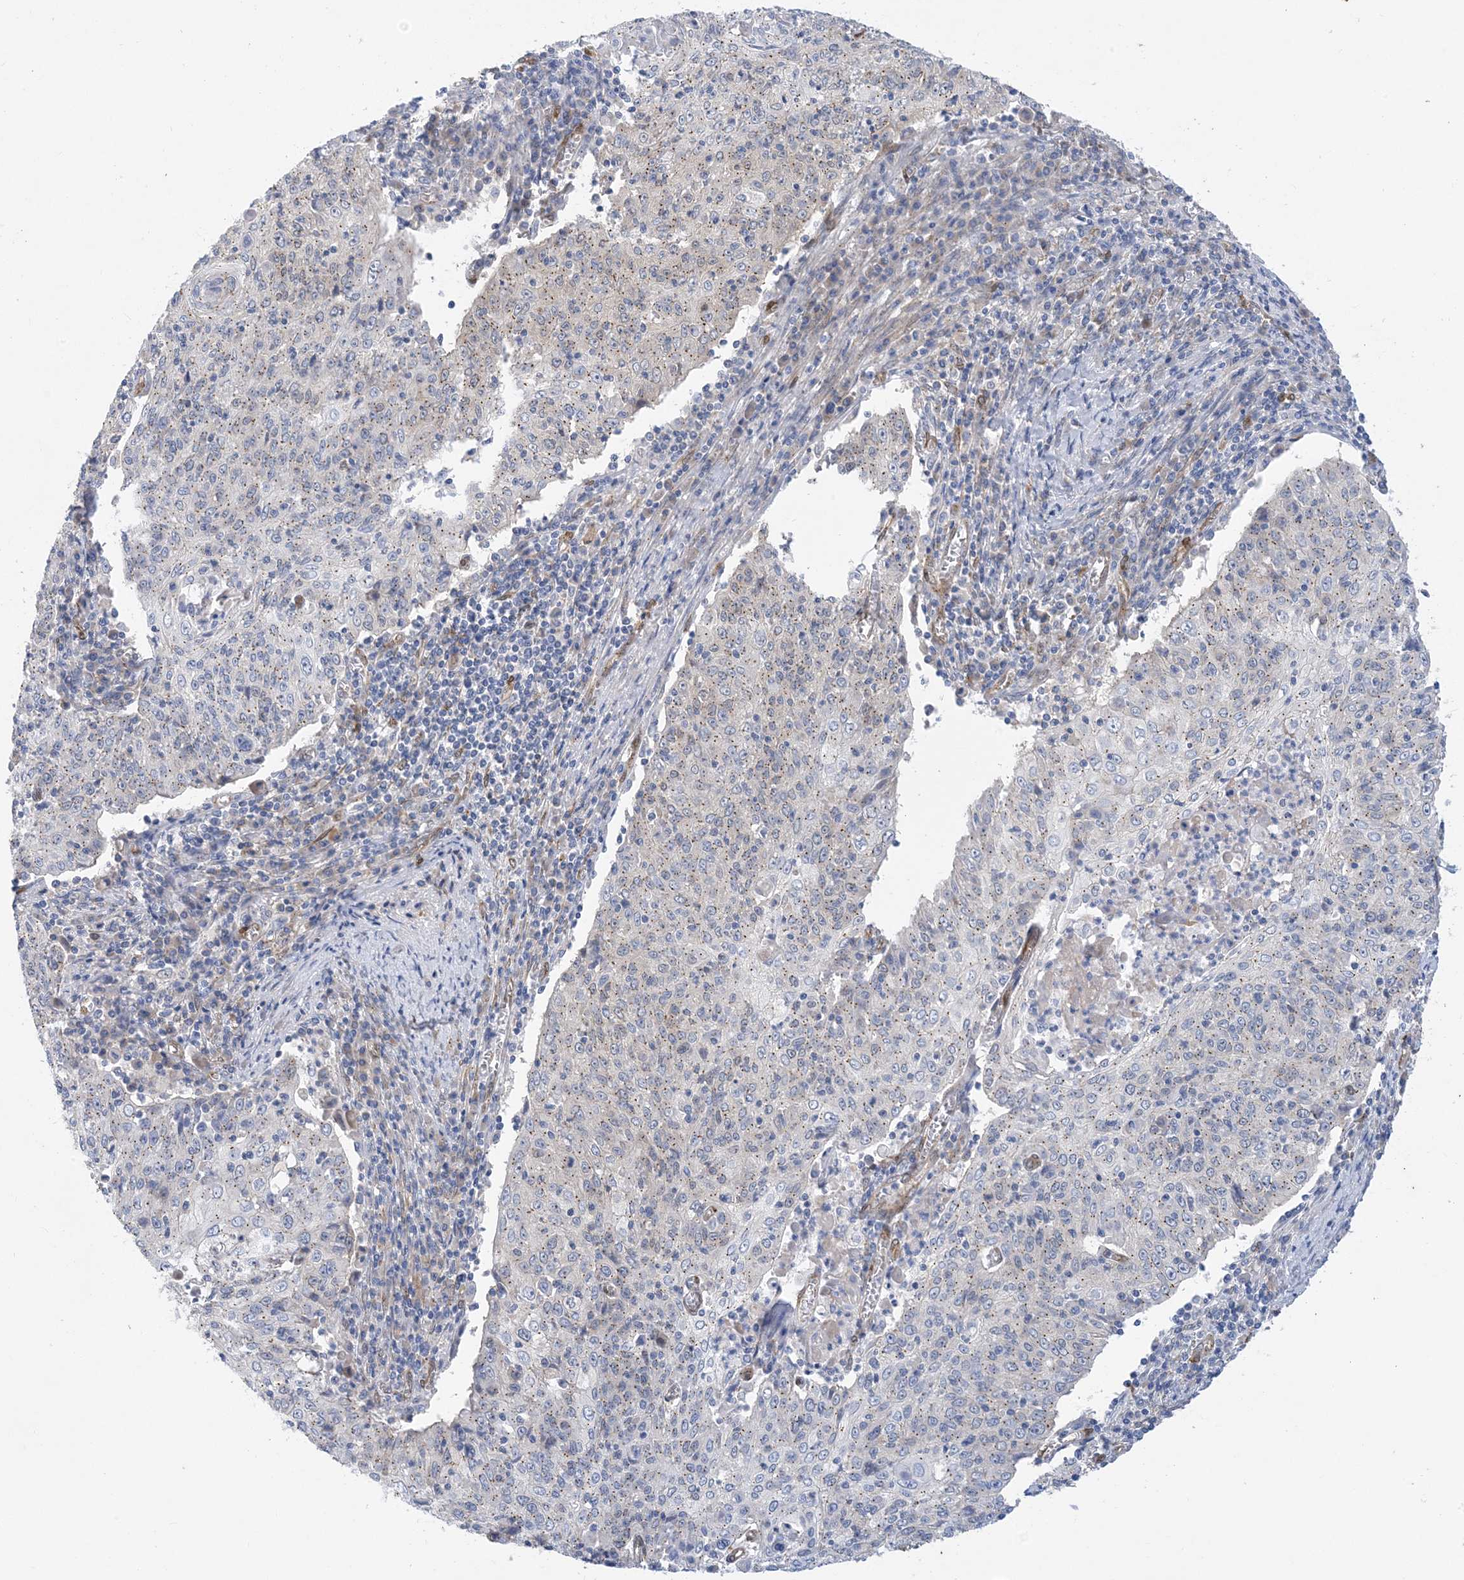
{"staining": {"intensity": "weak", "quantity": "25%-75%", "location": "cytoplasmic/membranous"}, "tissue": "cervical cancer", "cell_type": "Tumor cells", "image_type": "cancer", "snomed": [{"axis": "morphology", "description": "Squamous cell carcinoma, NOS"}, {"axis": "topography", "description": "Cervix"}], "caption": "Cervical squamous cell carcinoma tissue demonstrates weak cytoplasmic/membranous staining in about 25%-75% of tumor cells, visualized by immunohistochemistry.", "gene": "RBMS3", "patient": {"sex": "female", "age": 48}}